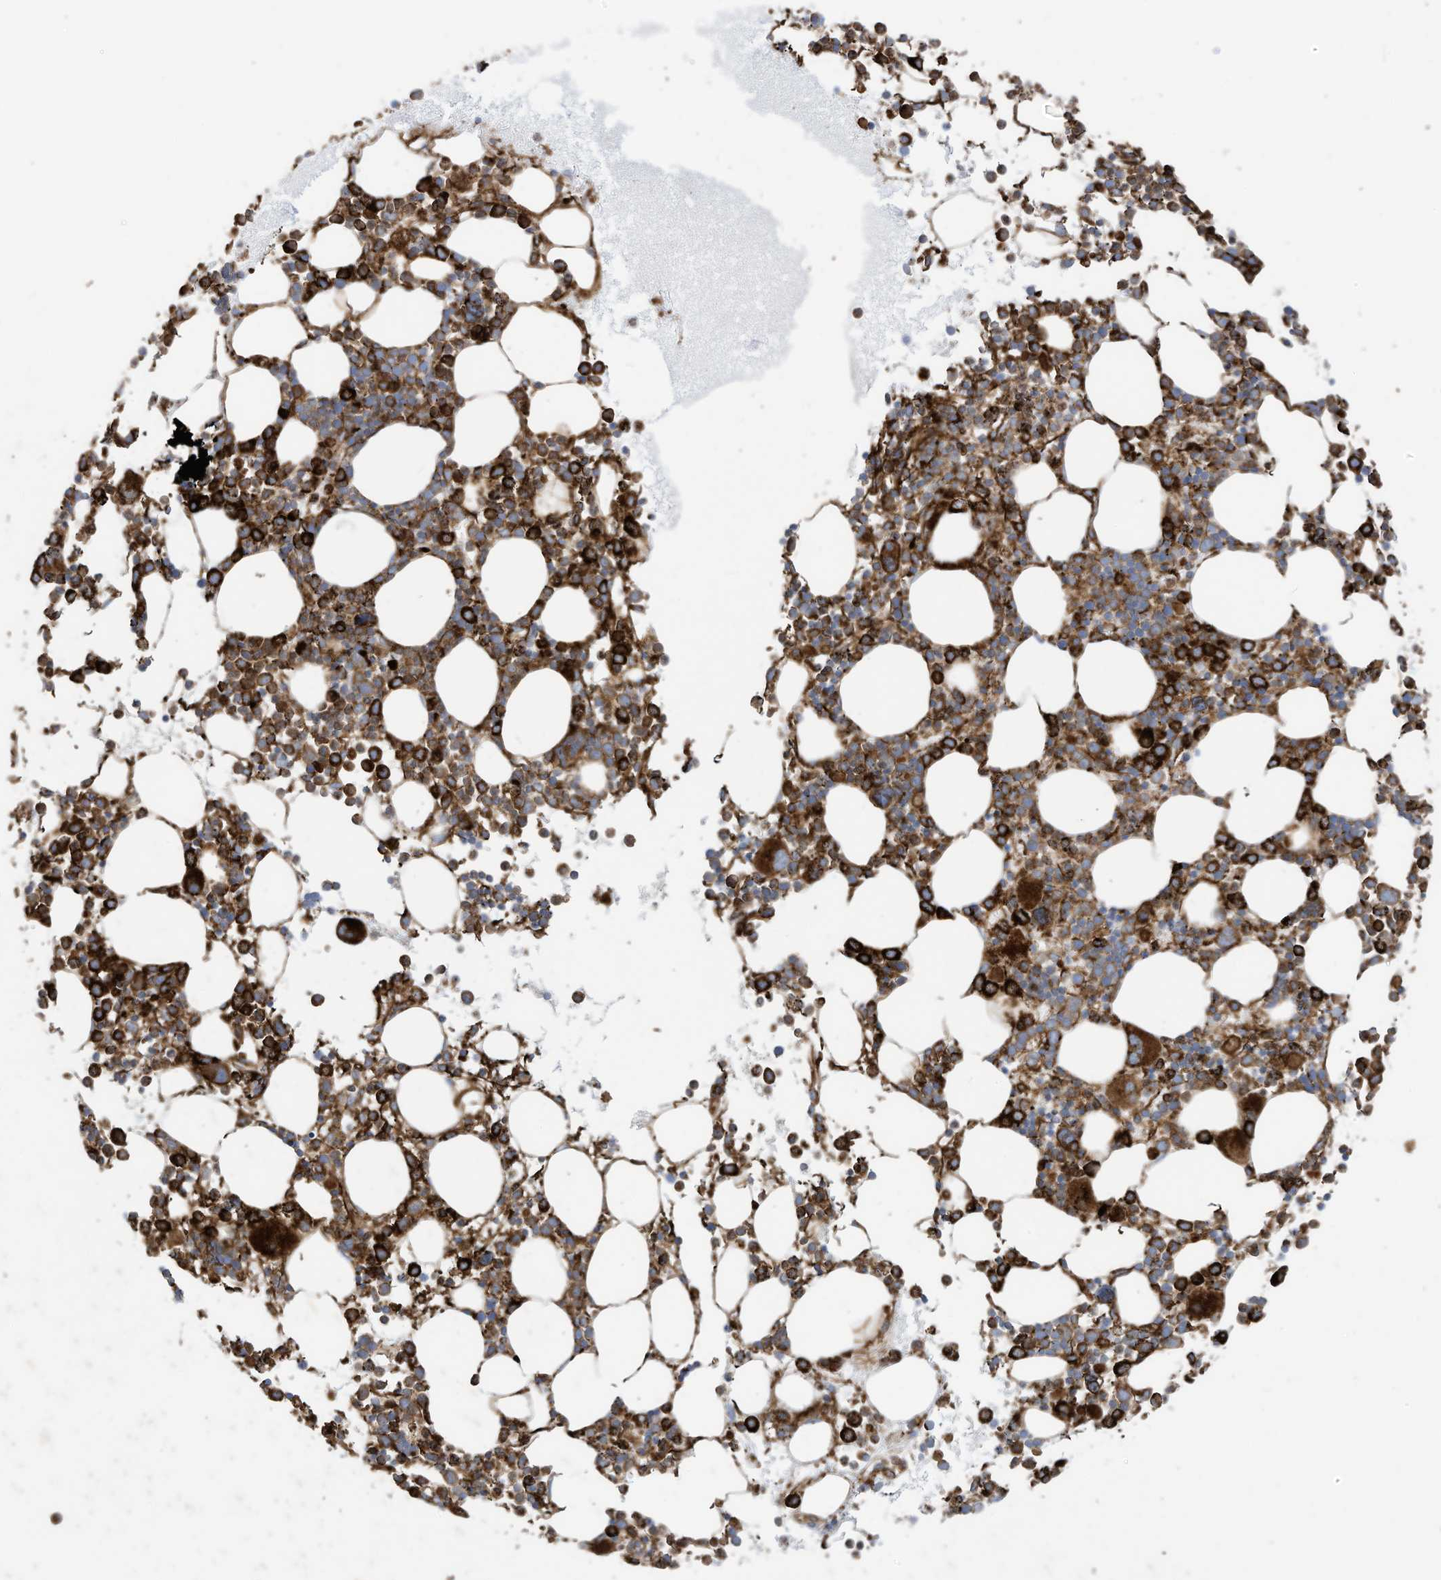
{"staining": {"intensity": "strong", "quantity": ">75%", "location": "cytoplasmic/membranous"}, "tissue": "bone marrow", "cell_type": "Hematopoietic cells", "image_type": "normal", "snomed": [{"axis": "morphology", "description": "Normal tissue, NOS"}, {"axis": "topography", "description": "Bone marrow"}], "caption": "A brown stain highlights strong cytoplasmic/membranous expression of a protein in hematopoietic cells of normal human bone marrow. The staining was performed using DAB (3,3'-diaminobenzidine) to visualize the protein expression in brown, while the nuclei were stained in blue with hematoxylin (Magnification: 20x).", "gene": "TRNAU1AP", "patient": {"sex": "female", "age": 62}}